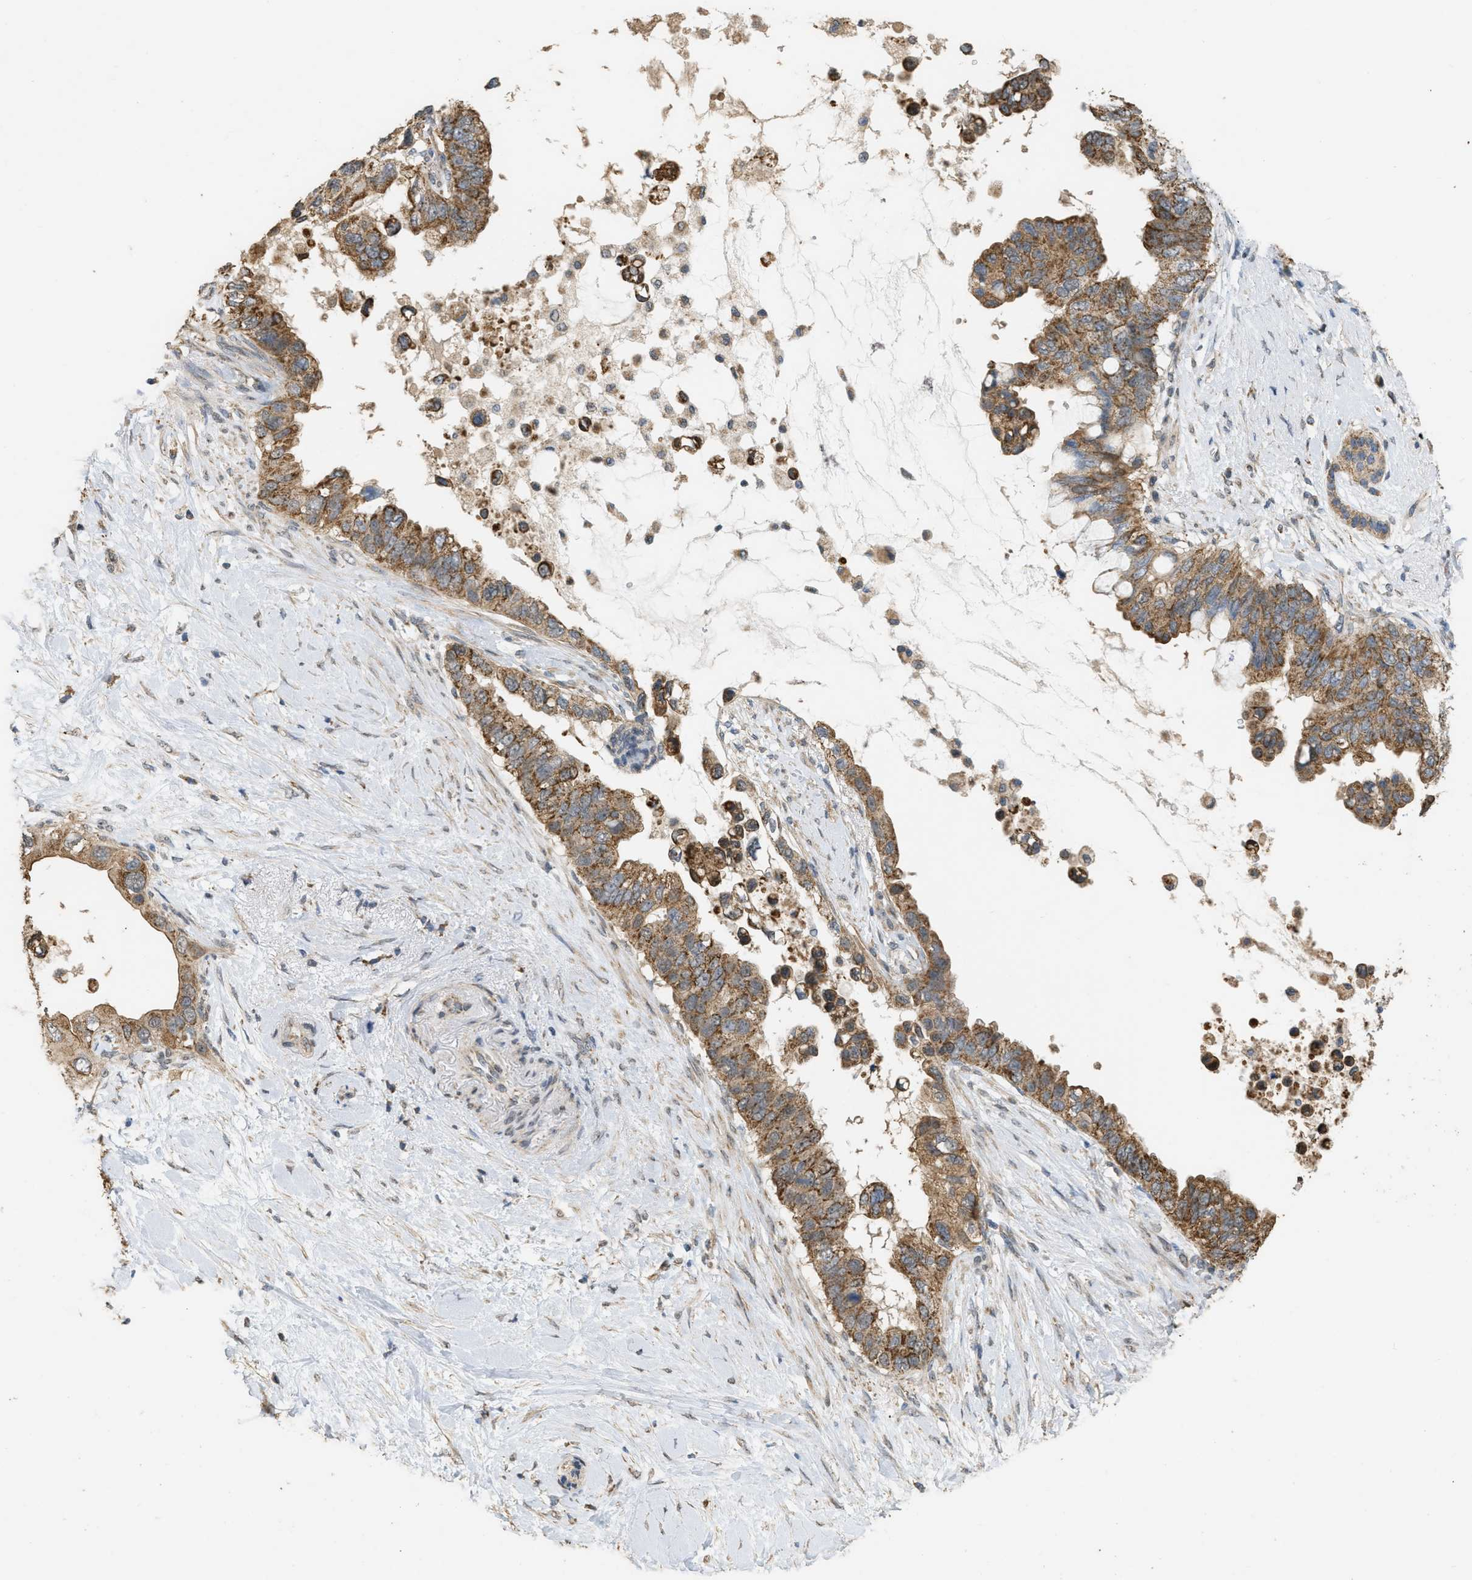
{"staining": {"intensity": "moderate", "quantity": ">75%", "location": "cytoplasmic/membranous"}, "tissue": "pancreatic cancer", "cell_type": "Tumor cells", "image_type": "cancer", "snomed": [{"axis": "morphology", "description": "Adenocarcinoma, NOS"}, {"axis": "topography", "description": "Pancreas"}], "caption": "Brown immunohistochemical staining in adenocarcinoma (pancreatic) shows moderate cytoplasmic/membranous staining in approximately >75% of tumor cells. The staining was performed using DAB (3,3'-diaminobenzidine) to visualize the protein expression in brown, while the nuclei were stained in blue with hematoxylin (Magnification: 20x).", "gene": "KCNA4", "patient": {"sex": "female", "age": 56}}